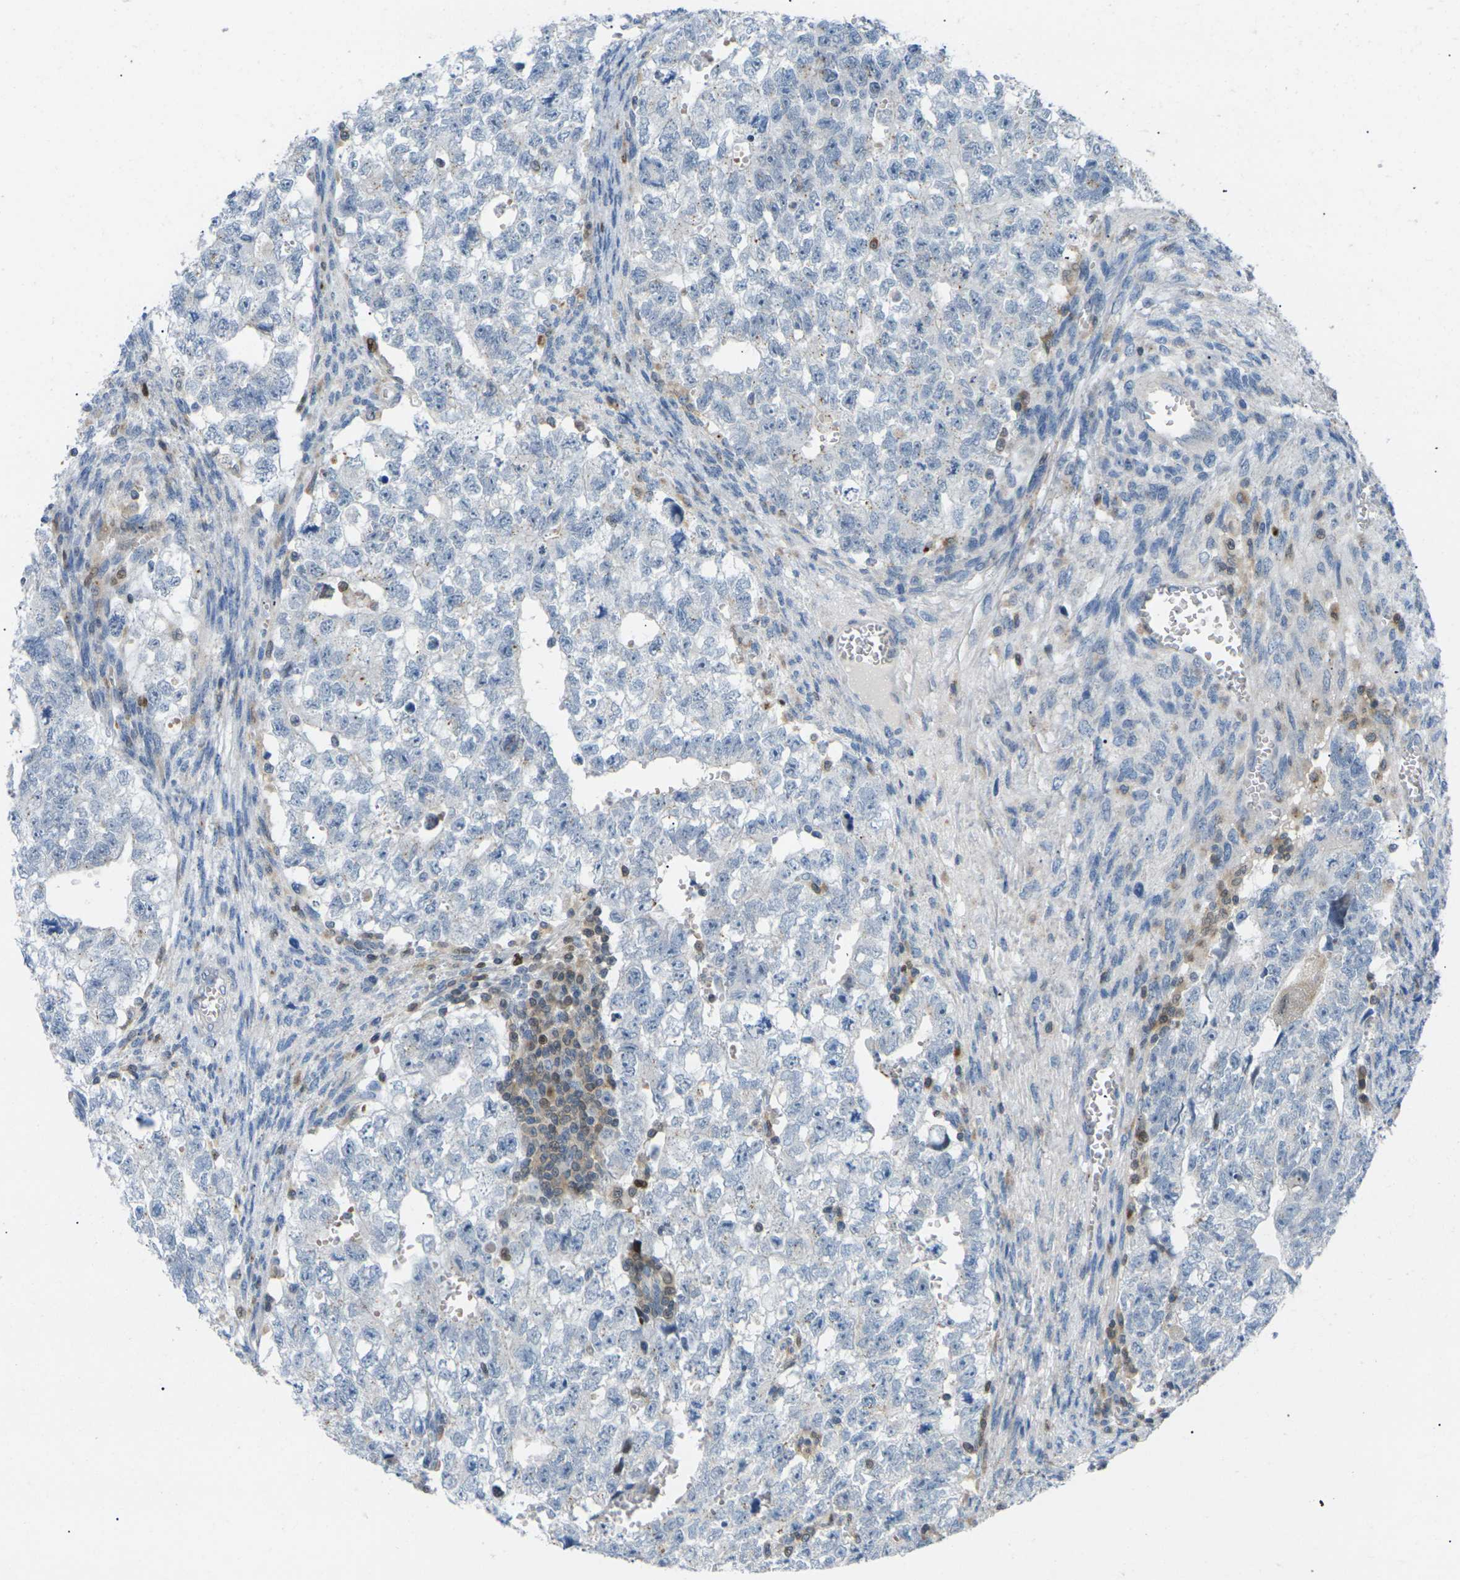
{"staining": {"intensity": "negative", "quantity": "none", "location": "none"}, "tissue": "testis cancer", "cell_type": "Tumor cells", "image_type": "cancer", "snomed": [{"axis": "morphology", "description": "Seminoma, NOS"}, {"axis": "morphology", "description": "Carcinoma, Embryonal, NOS"}, {"axis": "topography", "description": "Testis"}], "caption": "Immunohistochemical staining of human embryonal carcinoma (testis) reveals no significant staining in tumor cells.", "gene": "RPS6KA3", "patient": {"sex": "male", "age": 38}}